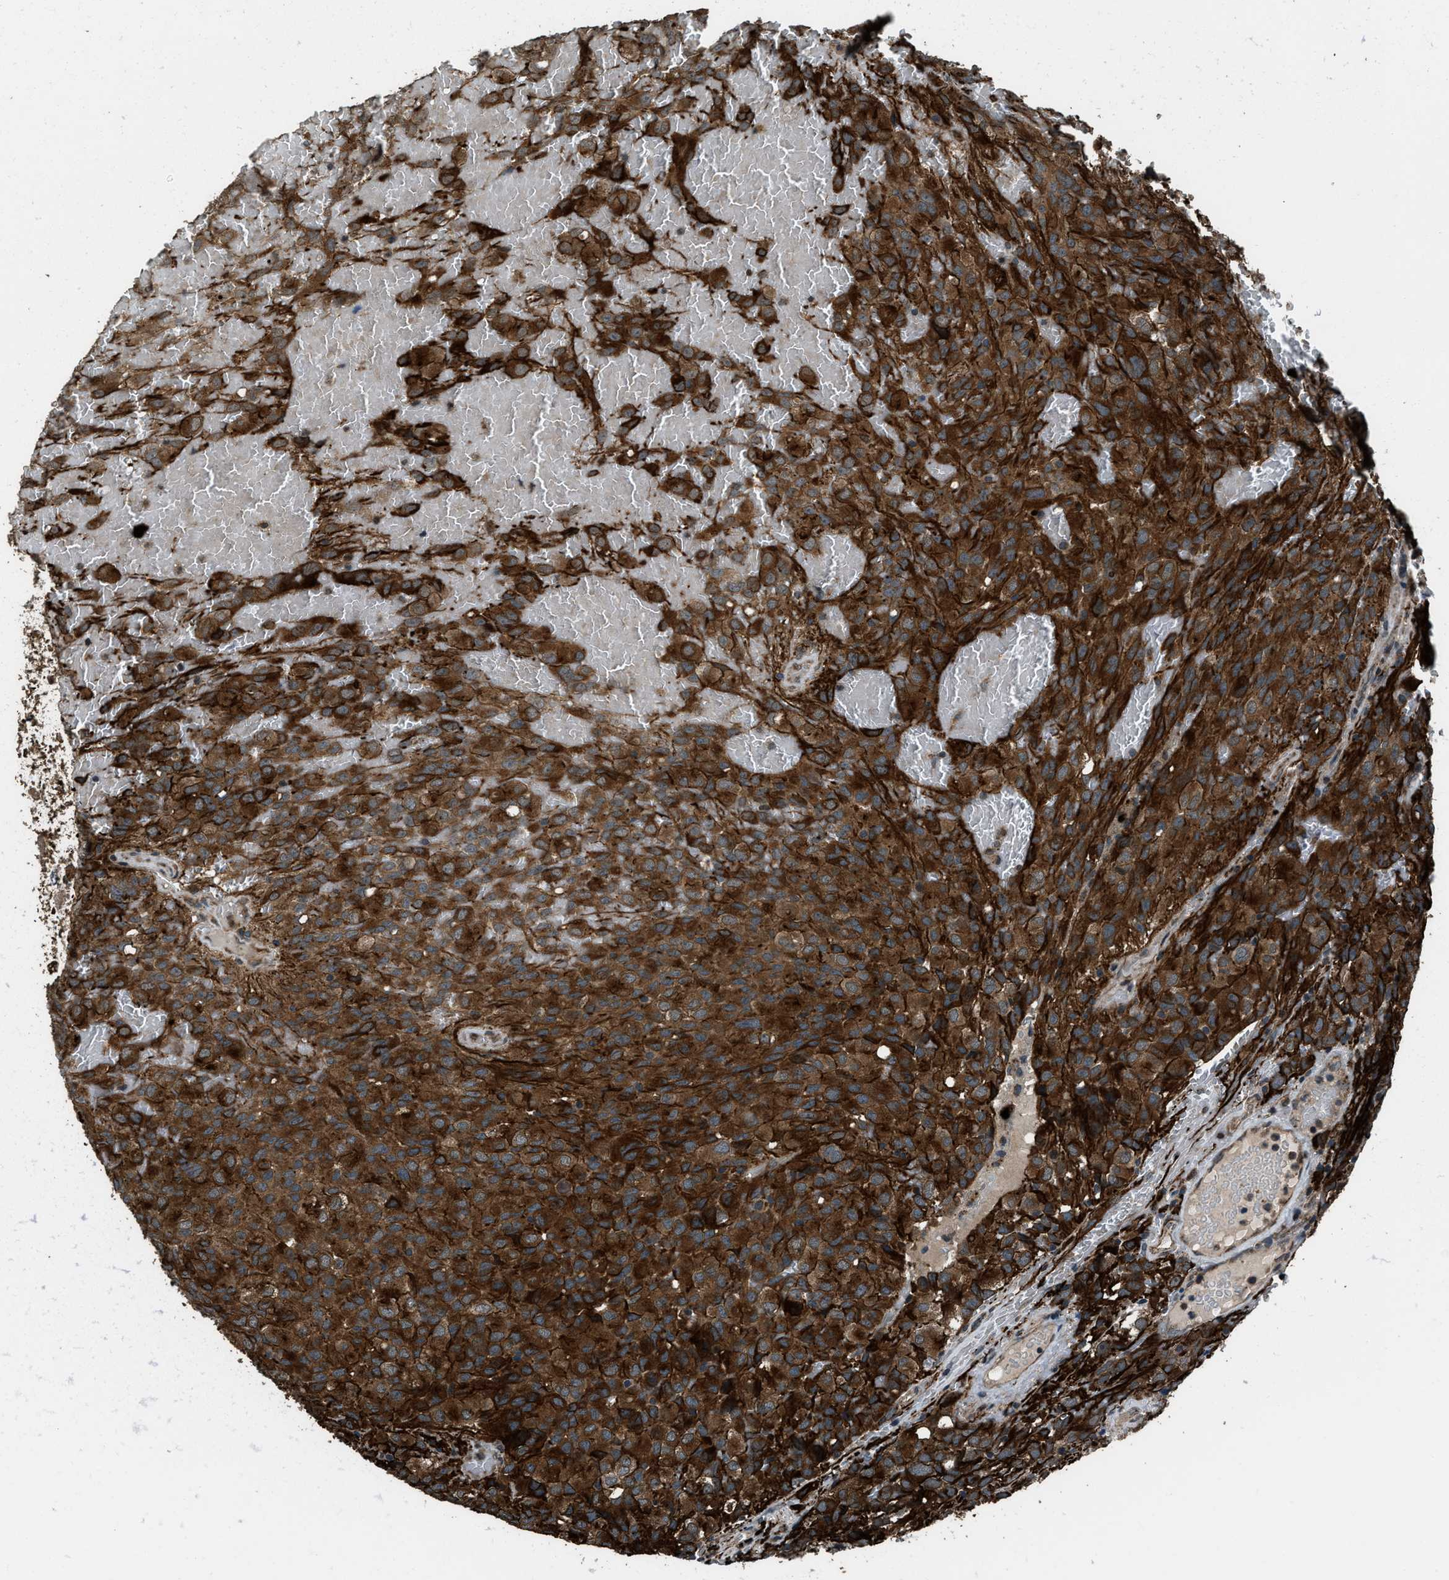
{"staining": {"intensity": "strong", "quantity": ">75%", "location": "cytoplasmic/membranous"}, "tissue": "glioma", "cell_type": "Tumor cells", "image_type": "cancer", "snomed": [{"axis": "morphology", "description": "Glioma, malignant, High grade"}, {"axis": "topography", "description": "Brain"}], "caption": "Glioma stained for a protein (brown) demonstrates strong cytoplasmic/membranous positive positivity in about >75% of tumor cells.", "gene": "IRAK4", "patient": {"sex": "male", "age": 32}}